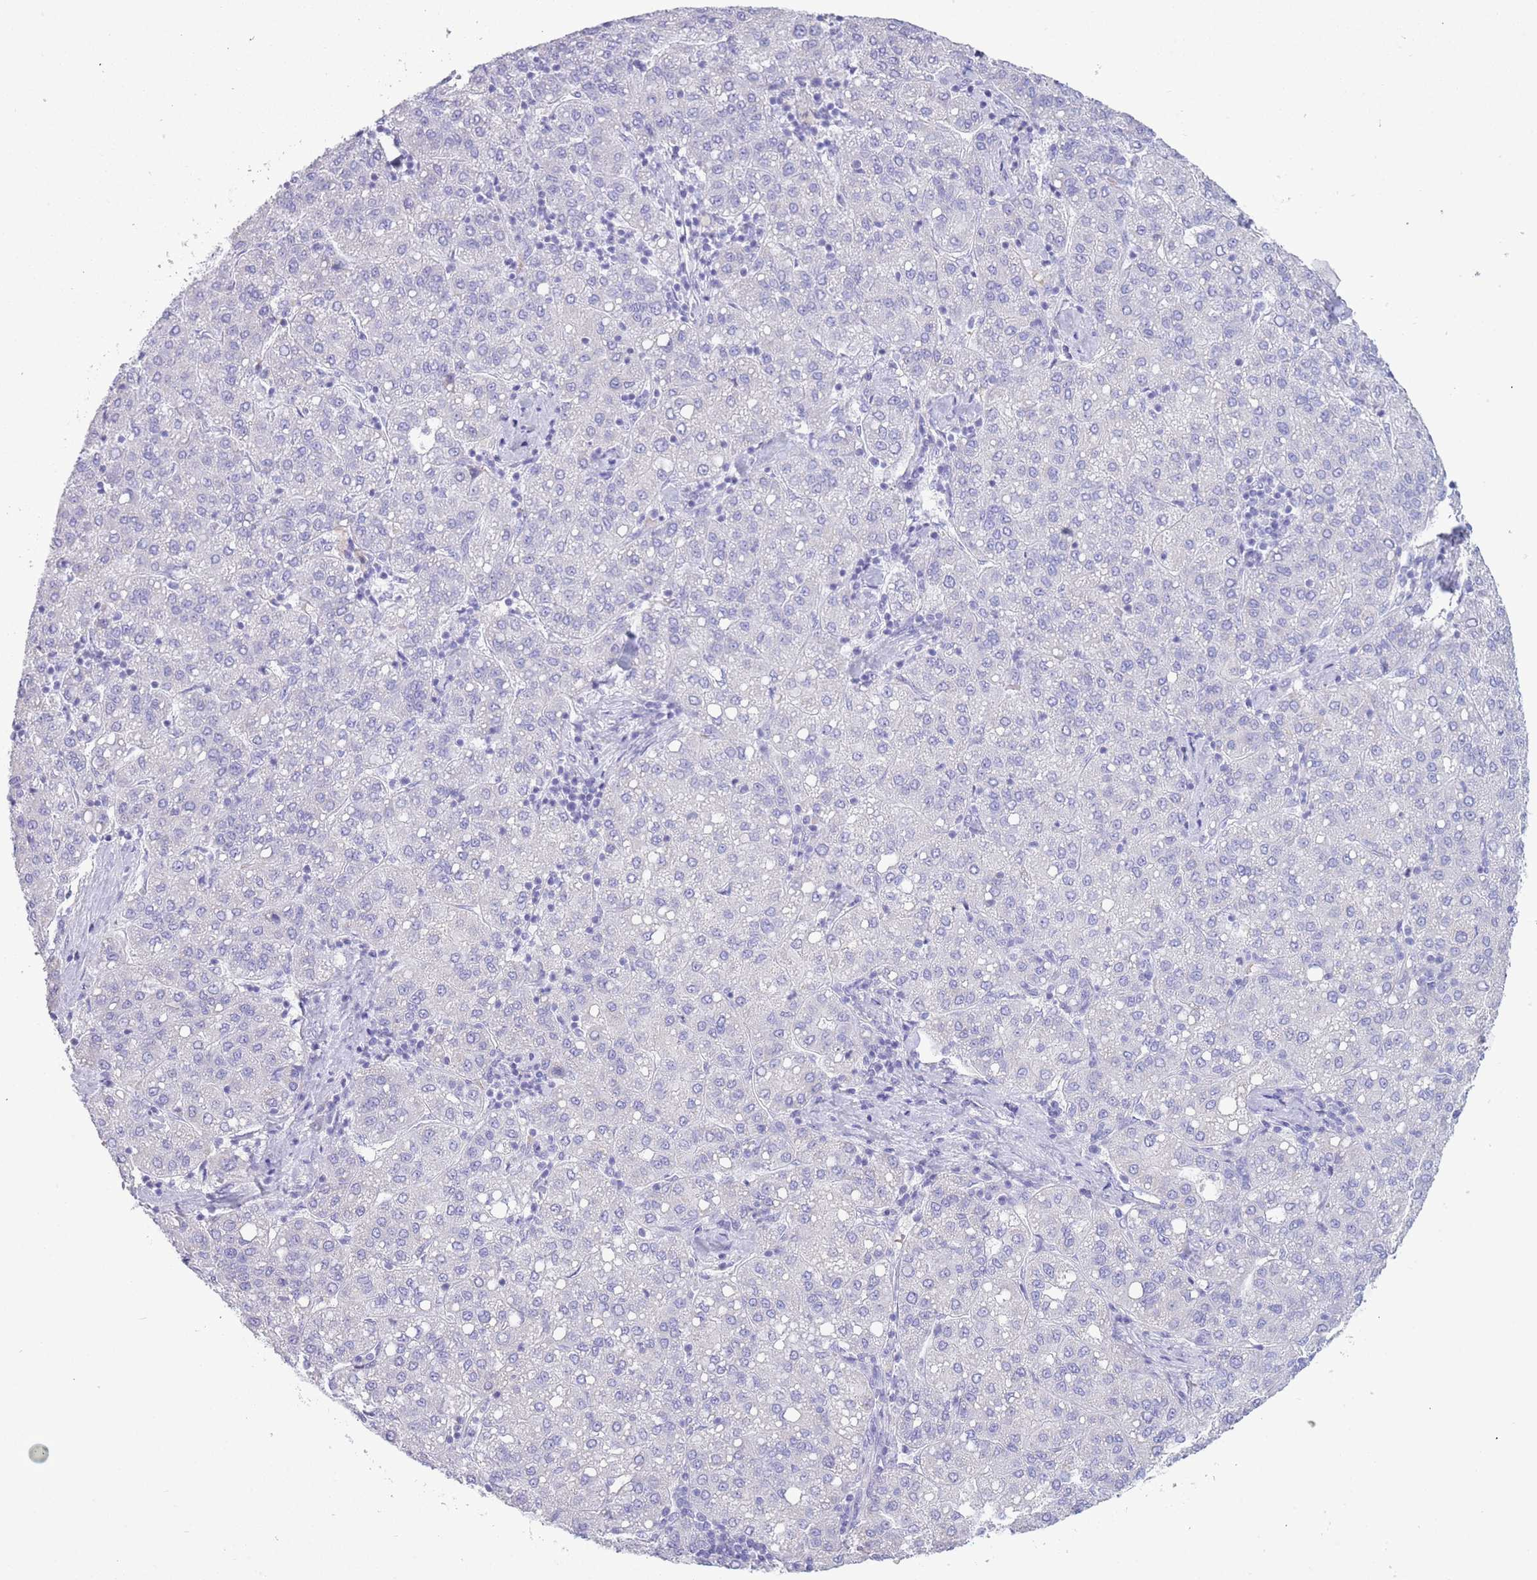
{"staining": {"intensity": "negative", "quantity": "none", "location": "none"}, "tissue": "liver cancer", "cell_type": "Tumor cells", "image_type": "cancer", "snomed": [{"axis": "morphology", "description": "Carcinoma, Hepatocellular, NOS"}, {"axis": "topography", "description": "Liver"}], "caption": "Immunohistochemistry (IHC) micrograph of human liver cancer stained for a protein (brown), which exhibits no positivity in tumor cells. The staining is performed using DAB brown chromogen with nuclei counter-stained in using hematoxylin.", "gene": "ACR", "patient": {"sex": "male", "age": 65}}